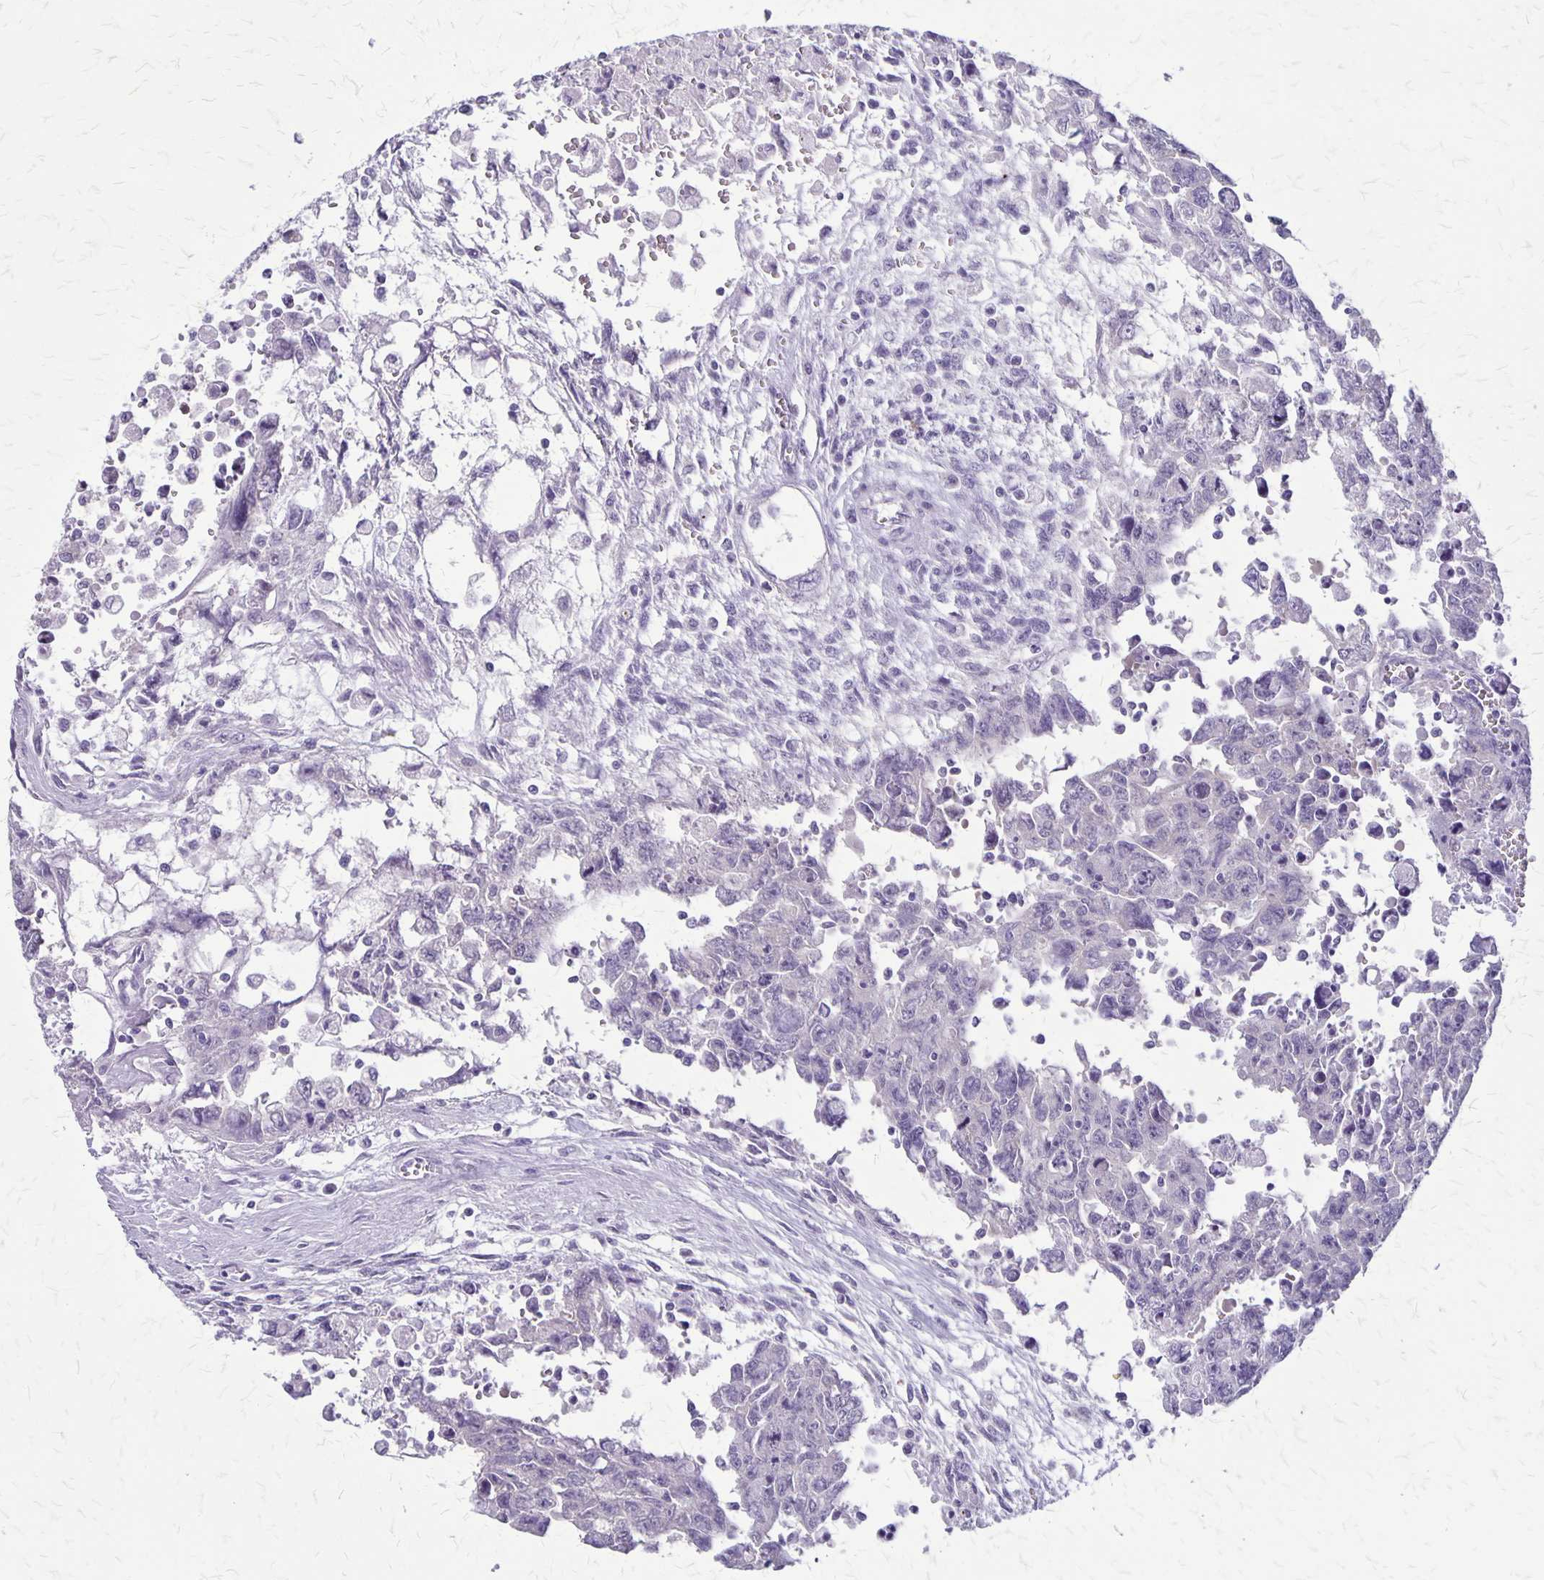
{"staining": {"intensity": "negative", "quantity": "none", "location": "none"}, "tissue": "testis cancer", "cell_type": "Tumor cells", "image_type": "cancer", "snomed": [{"axis": "morphology", "description": "Carcinoma, Embryonal, NOS"}, {"axis": "topography", "description": "Testis"}], "caption": "Image shows no significant protein expression in tumor cells of testis cancer (embryonal carcinoma). (DAB immunohistochemistry, high magnification).", "gene": "PLXNB3", "patient": {"sex": "male", "age": 24}}